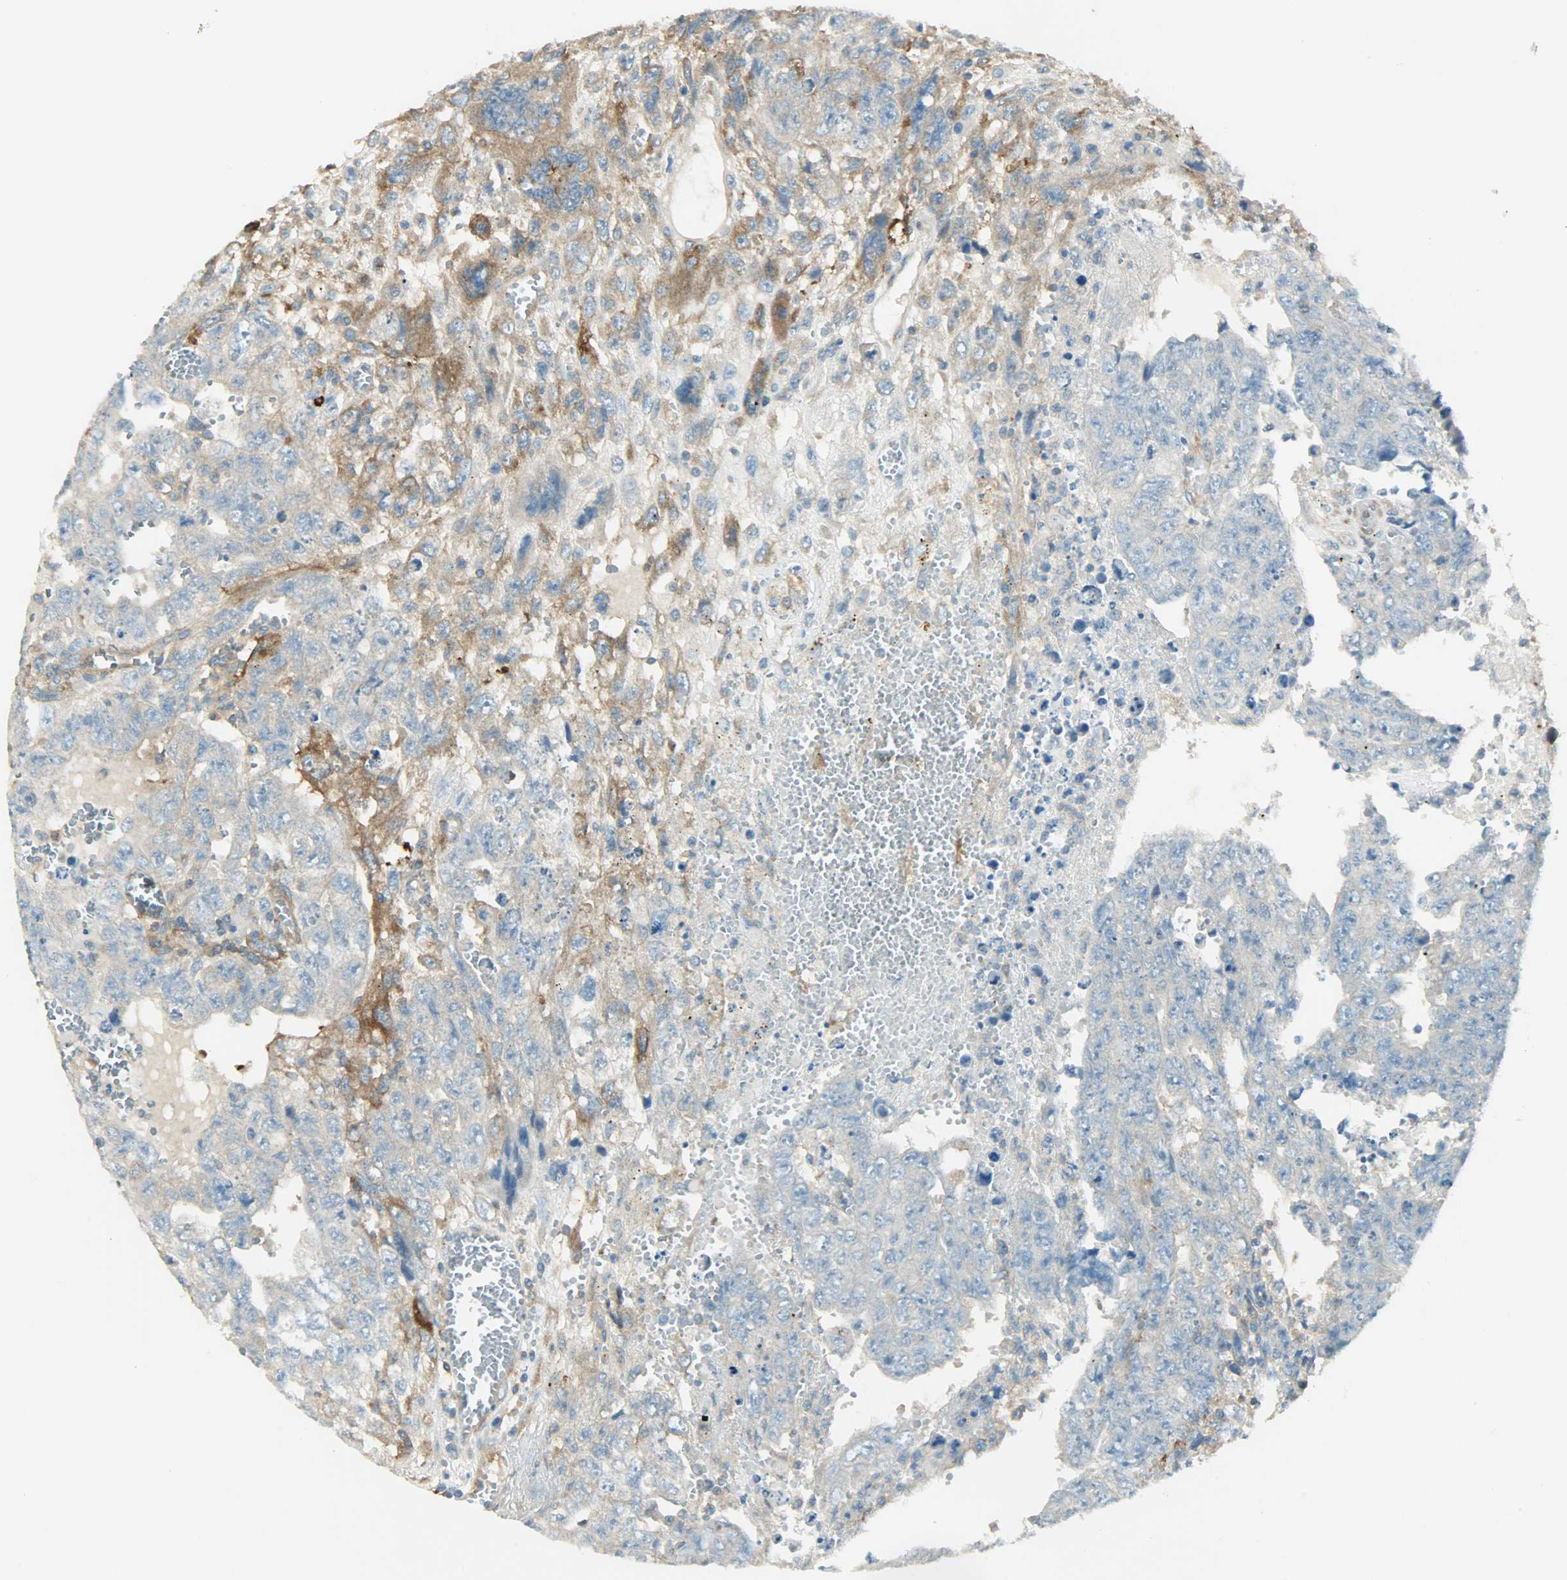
{"staining": {"intensity": "weak", "quantity": ">75%", "location": "cytoplasmic/membranous"}, "tissue": "testis cancer", "cell_type": "Tumor cells", "image_type": "cancer", "snomed": [{"axis": "morphology", "description": "Carcinoma, Embryonal, NOS"}, {"axis": "topography", "description": "Testis"}], "caption": "This is an image of immunohistochemistry (IHC) staining of testis cancer (embryonal carcinoma), which shows weak expression in the cytoplasmic/membranous of tumor cells.", "gene": "TSC22D2", "patient": {"sex": "male", "age": 28}}